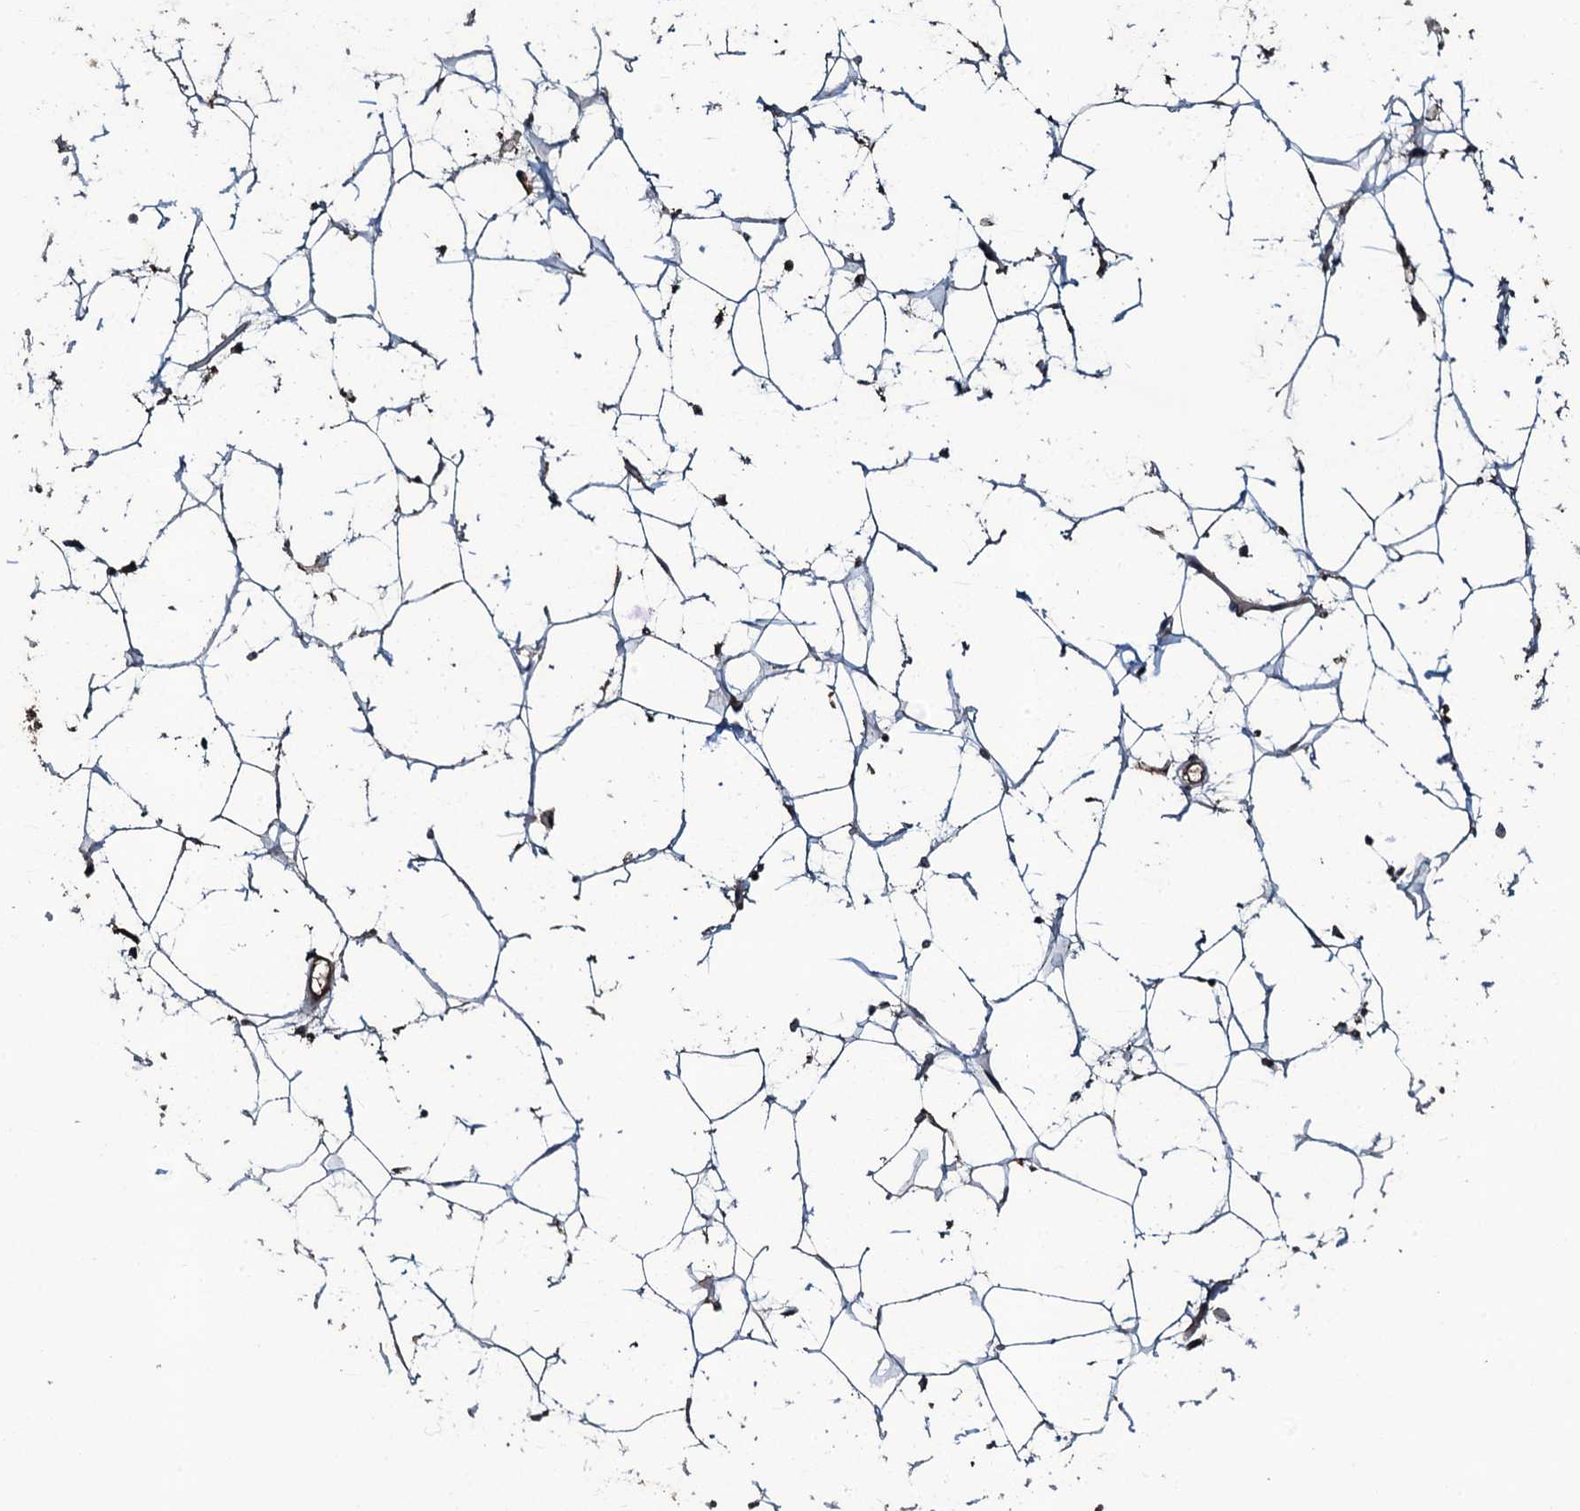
{"staining": {"intensity": "moderate", "quantity": ">75%", "location": "cytoplasmic/membranous"}, "tissue": "adipose tissue", "cell_type": "Adipocytes", "image_type": "normal", "snomed": [{"axis": "morphology", "description": "Normal tissue, NOS"}, {"axis": "topography", "description": "Breast"}], "caption": "A medium amount of moderate cytoplasmic/membranous staining is identified in about >75% of adipocytes in benign adipose tissue. (IHC, brightfield microscopy, high magnification).", "gene": "WIPF3", "patient": {"sex": "female", "age": 26}}